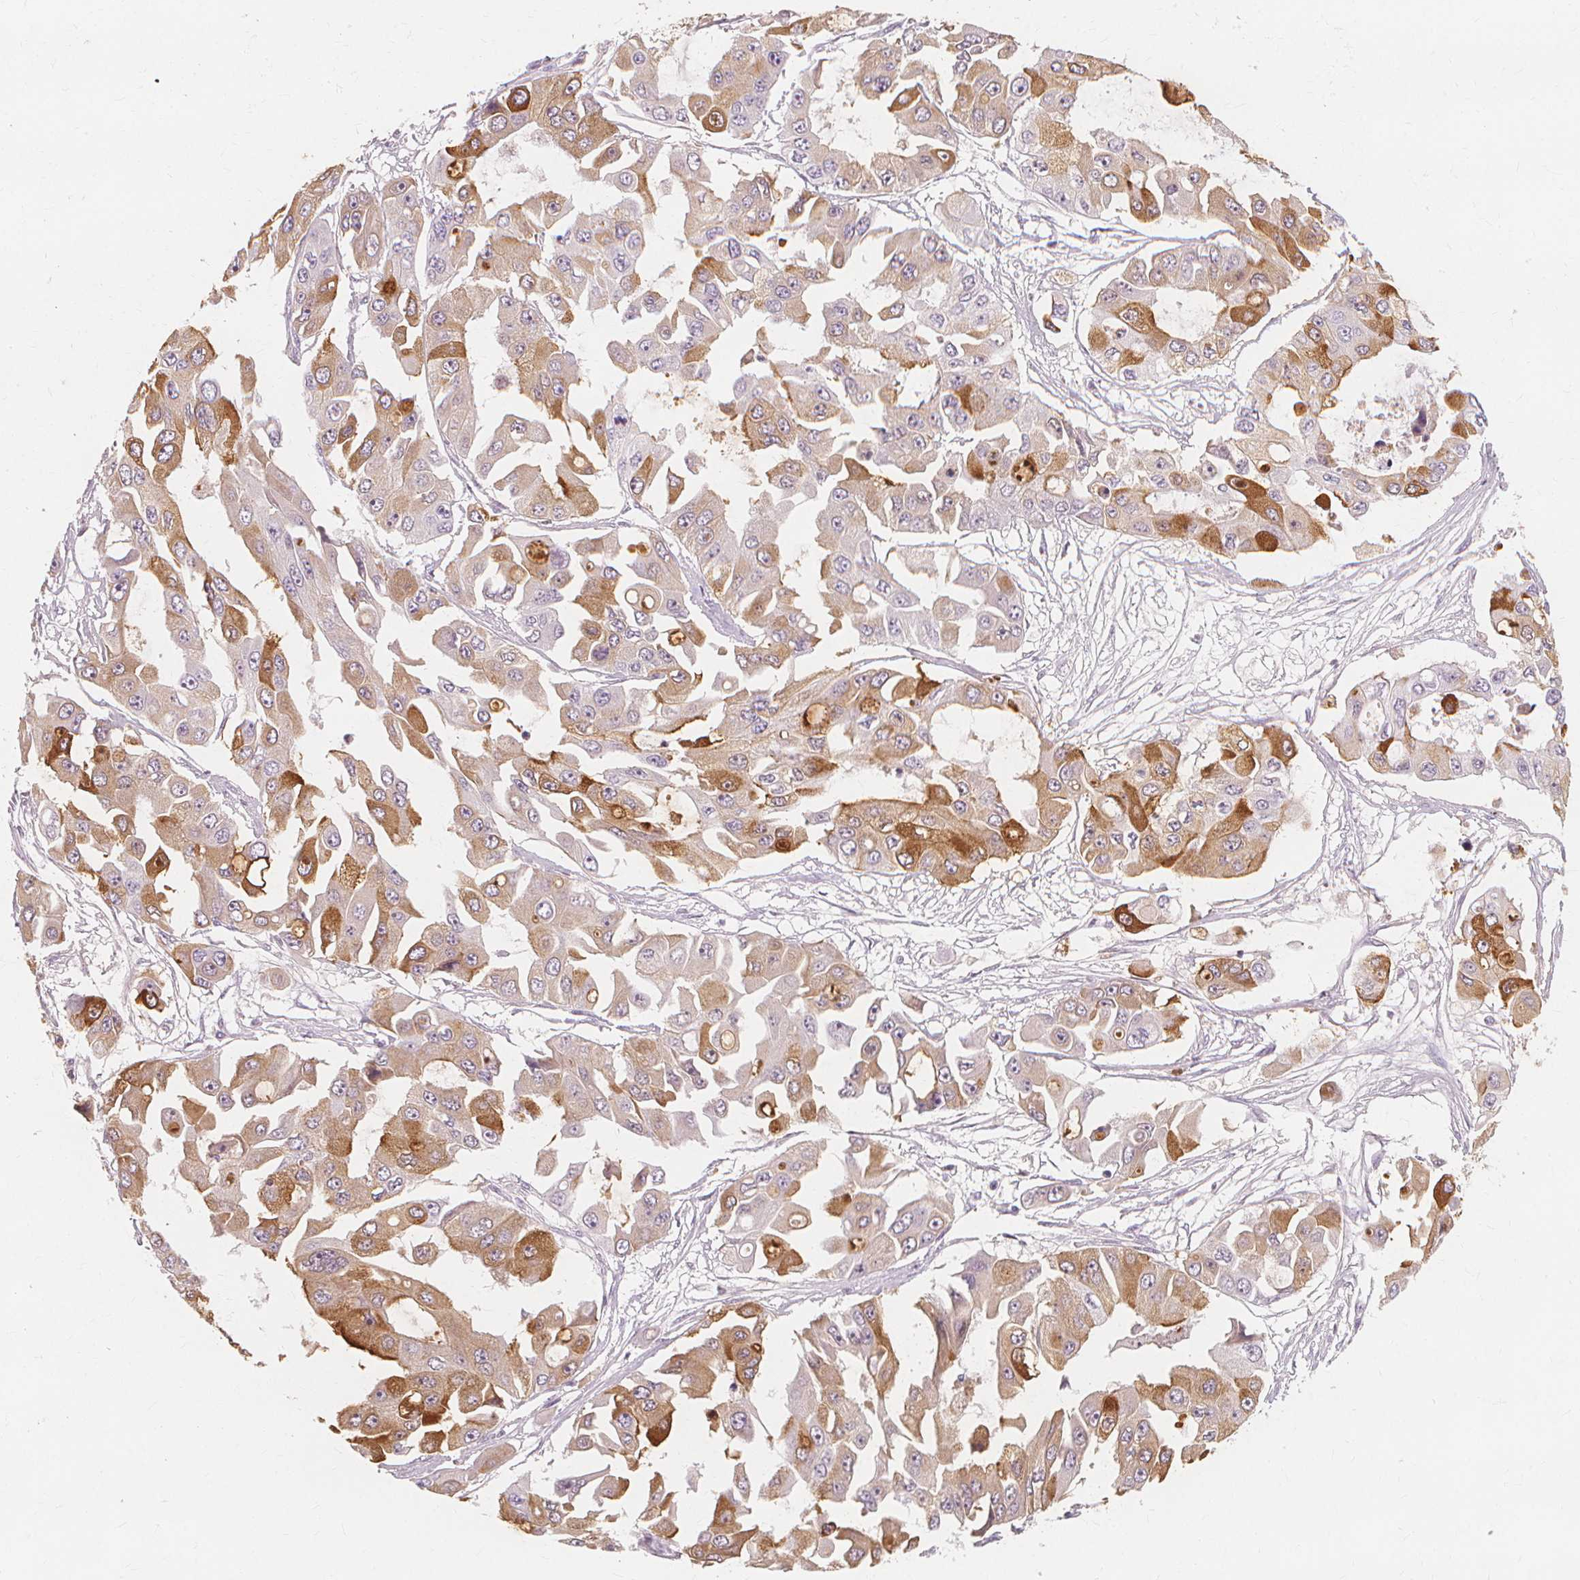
{"staining": {"intensity": "moderate", "quantity": "25%-75%", "location": "cytoplasmic/membranous"}, "tissue": "ovarian cancer", "cell_type": "Tumor cells", "image_type": "cancer", "snomed": [{"axis": "morphology", "description": "Cystadenocarcinoma, serous, NOS"}, {"axis": "topography", "description": "Ovary"}], "caption": "Approximately 25%-75% of tumor cells in human serous cystadenocarcinoma (ovarian) show moderate cytoplasmic/membranous protein positivity as visualized by brown immunohistochemical staining.", "gene": "TFF1", "patient": {"sex": "female", "age": 56}}